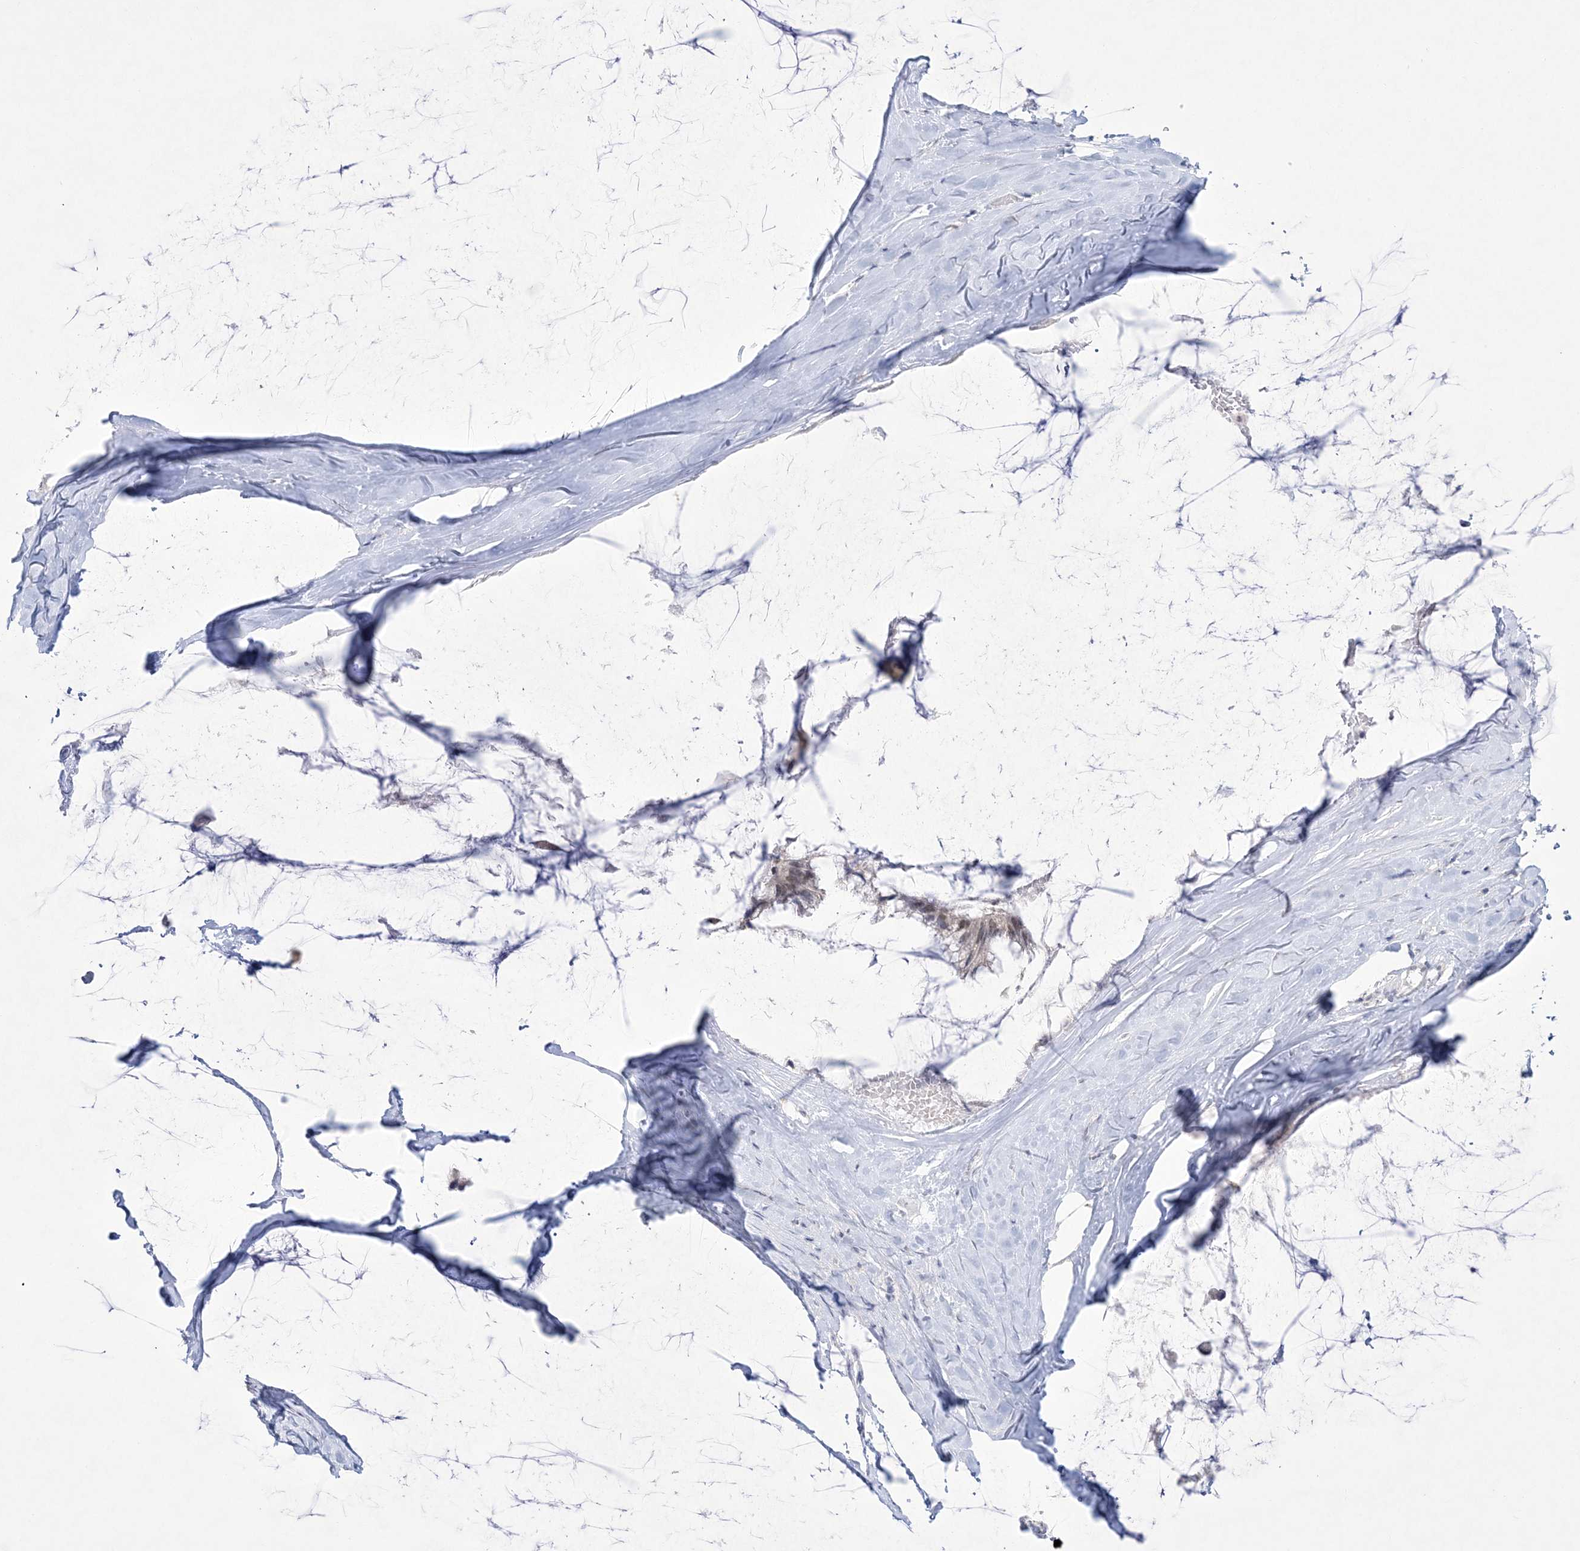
{"staining": {"intensity": "weak", "quantity": "<25%", "location": "nuclear"}, "tissue": "ovarian cancer", "cell_type": "Tumor cells", "image_type": "cancer", "snomed": [{"axis": "morphology", "description": "Cystadenocarcinoma, mucinous, NOS"}, {"axis": "topography", "description": "Ovary"}], "caption": "Histopathology image shows no protein expression in tumor cells of mucinous cystadenocarcinoma (ovarian) tissue. The staining was performed using DAB (3,3'-diaminobenzidine) to visualize the protein expression in brown, while the nuclei were stained in blue with hematoxylin (Magnification: 20x).", "gene": "WDR27", "patient": {"sex": "female", "age": 39}}